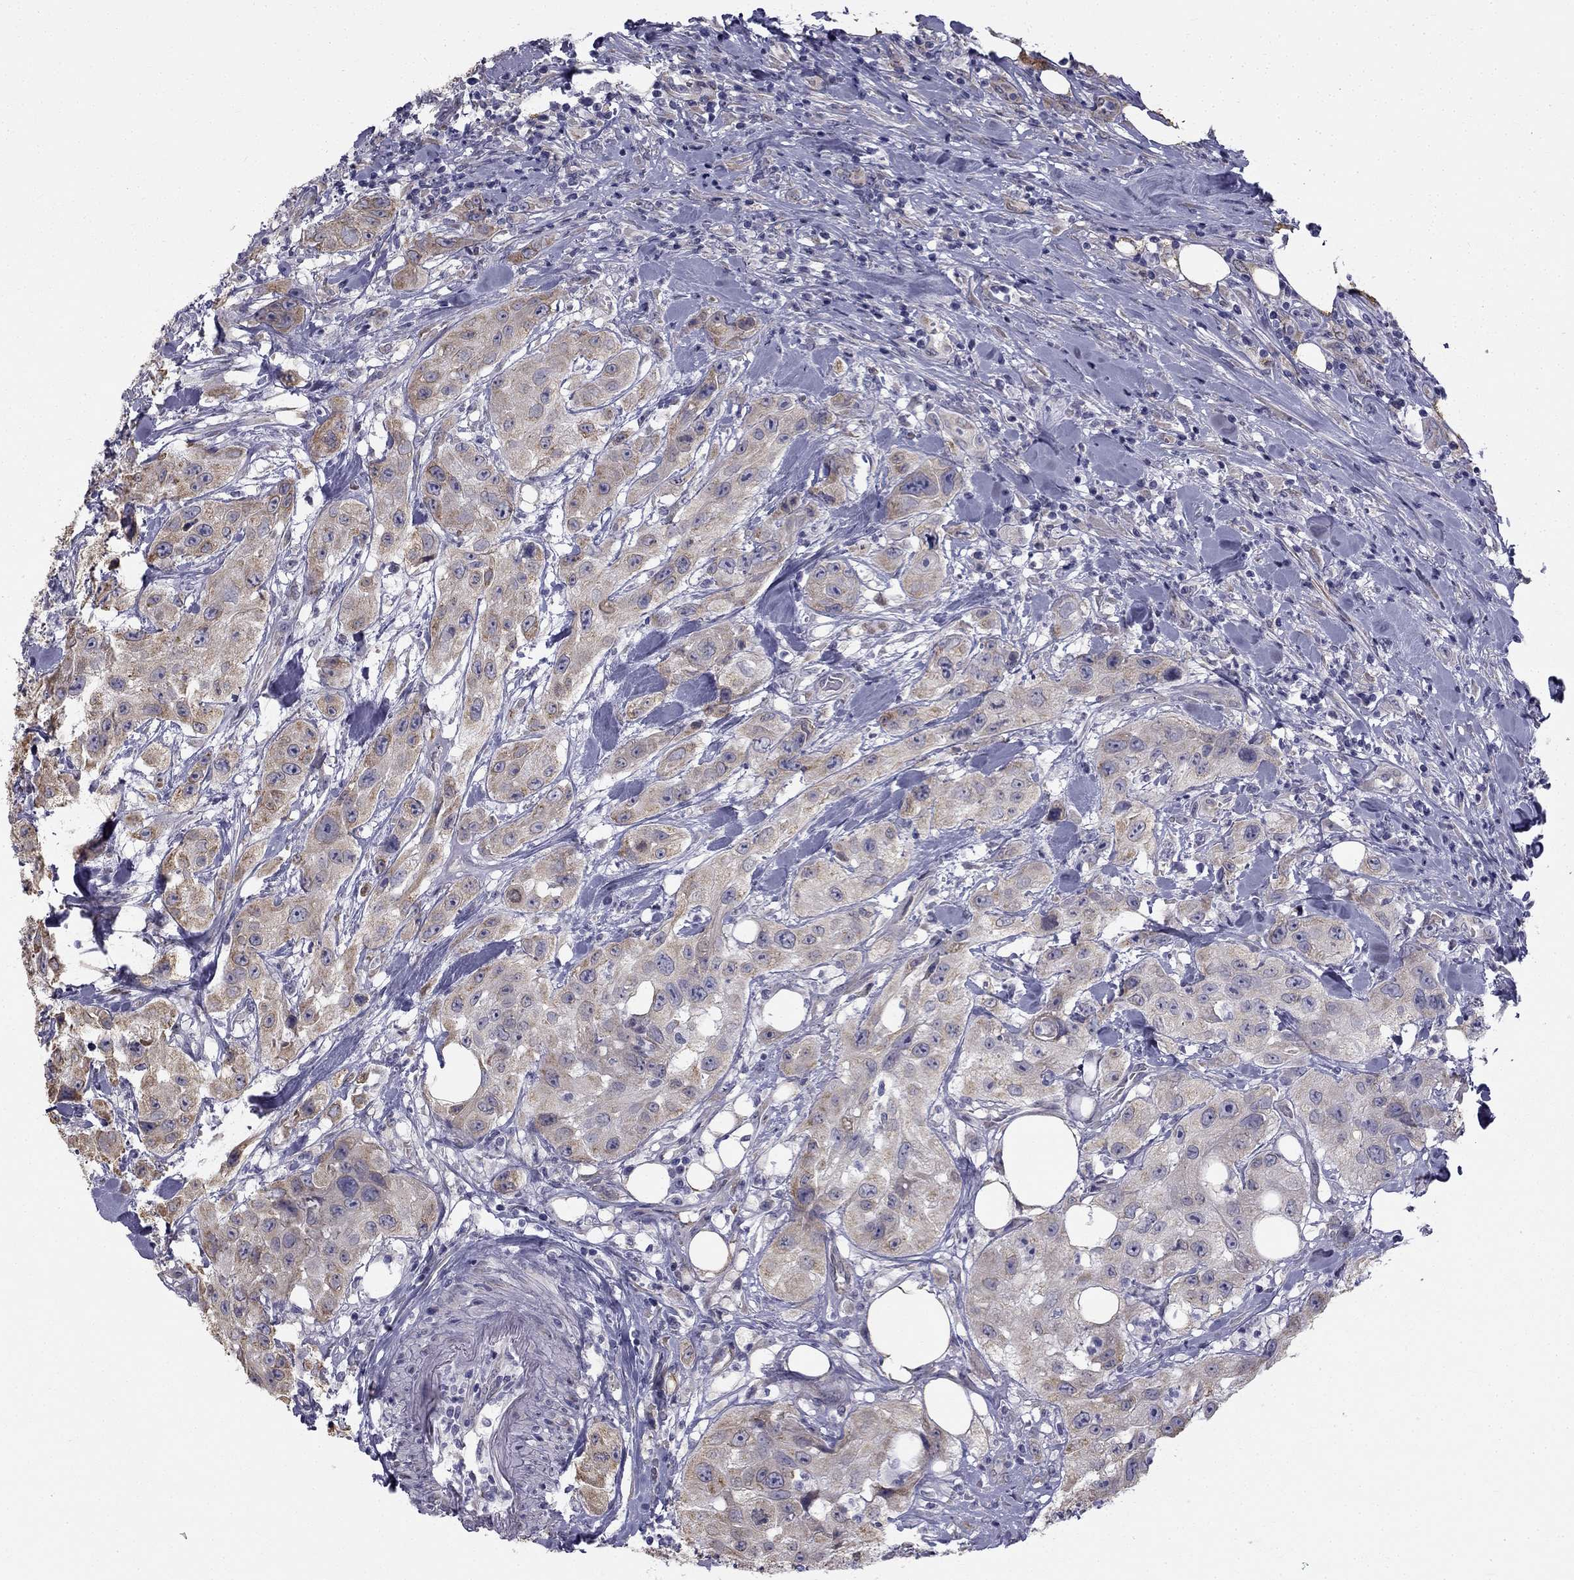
{"staining": {"intensity": "moderate", "quantity": ">75%", "location": "cytoplasmic/membranous"}, "tissue": "urothelial cancer", "cell_type": "Tumor cells", "image_type": "cancer", "snomed": [{"axis": "morphology", "description": "Urothelial carcinoma, High grade"}, {"axis": "topography", "description": "Urinary bladder"}], "caption": "Human urothelial carcinoma (high-grade) stained with a protein marker demonstrates moderate staining in tumor cells.", "gene": "CCDC40", "patient": {"sex": "male", "age": 79}}